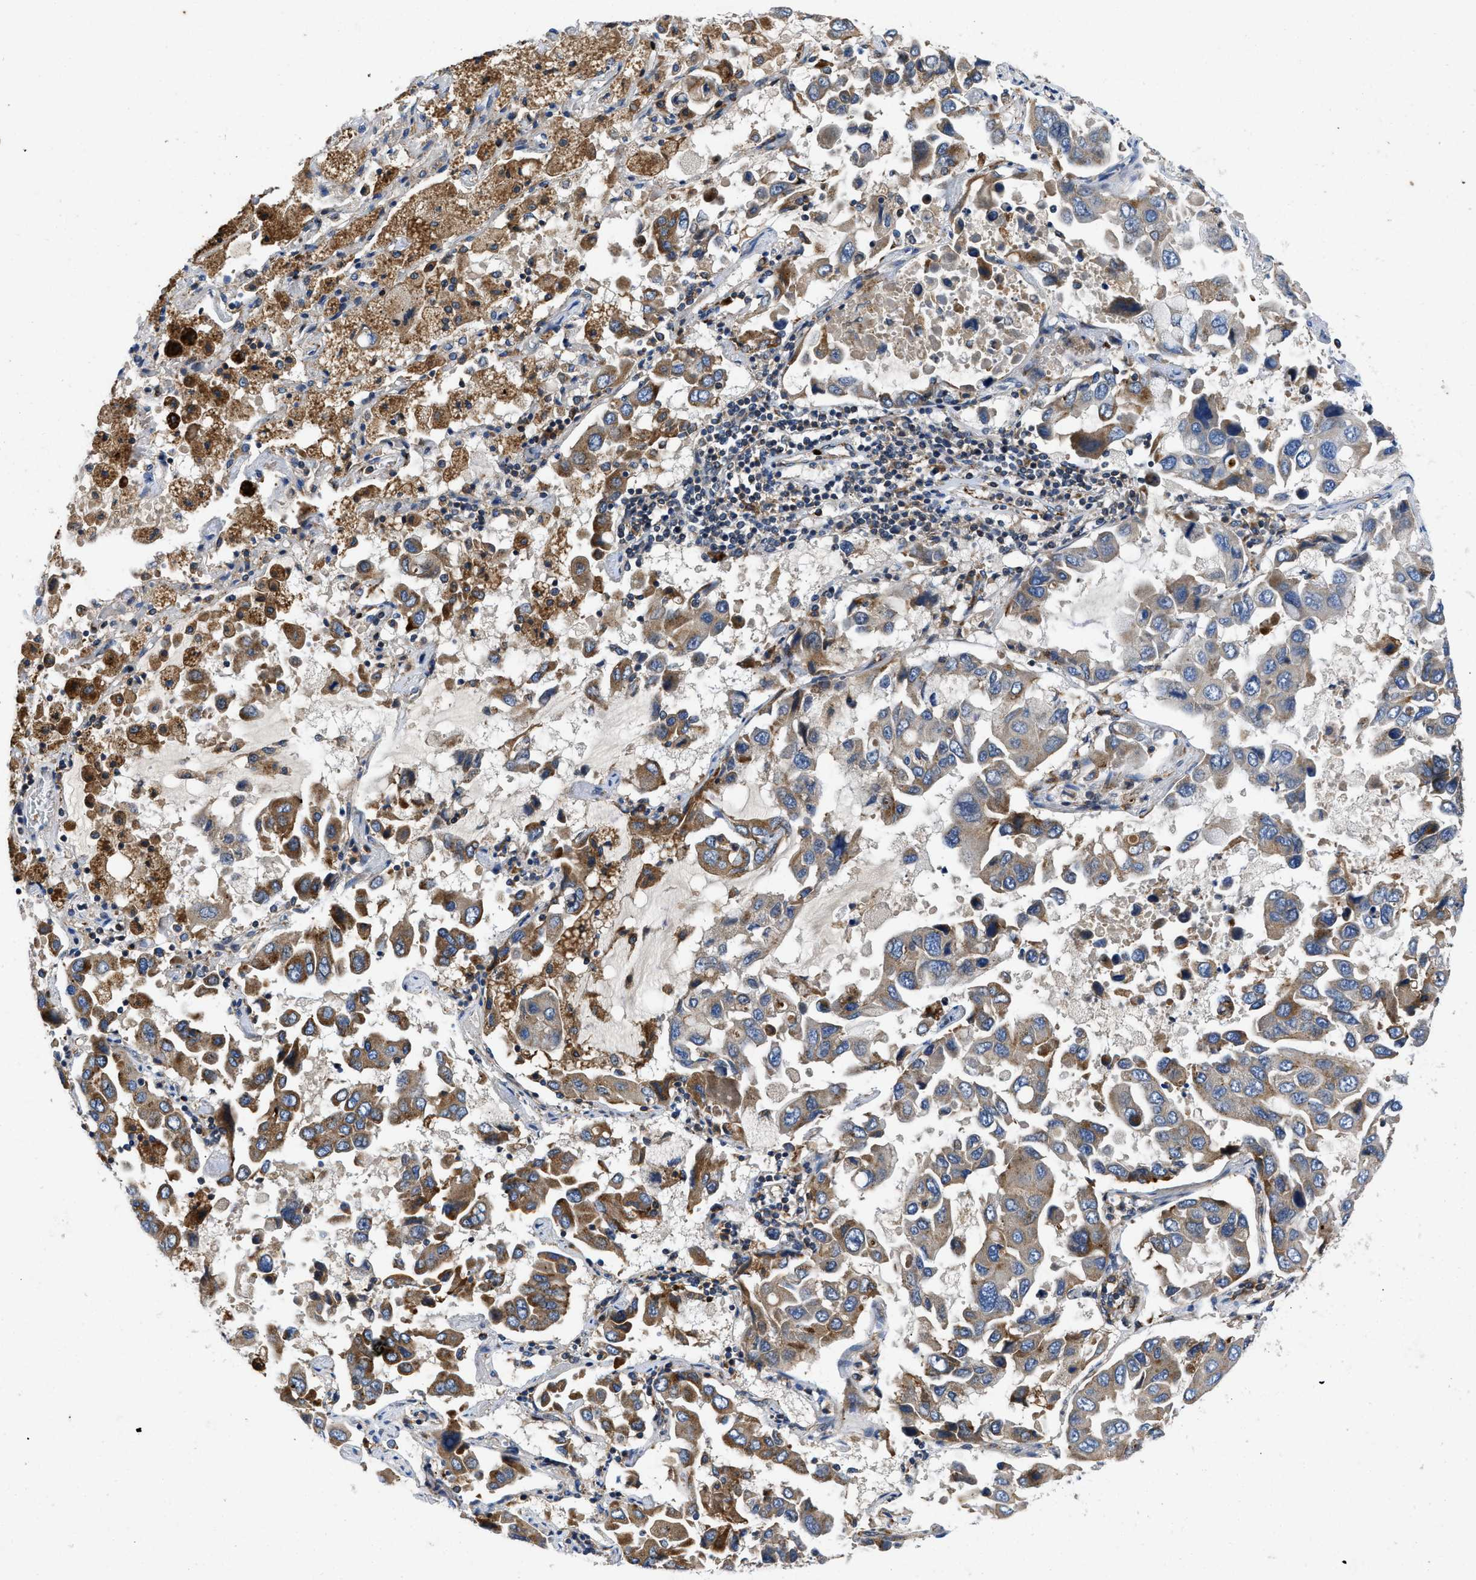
{"staining": {"intensity": "moderate", "quantity": "25%-75%", "location": "cytoplasmic/membranous"}, "tissue": "lung cancer", "cell_type": "Tumor cells", "image_type": "cancer", "snomed": [{"axis": "morphology", "description": "Adenocarcinoma, NOS"}, {"axis": "topography", "description": "Lung"}], "caption": "DAB (3,3'-diaminobenzidine) immunohistochemical staining of human lung cancer (adenocarcinoma) reveals moderate cytoplasmic/membranous protein staining in approximately 25%-75% of tumor cells.", "gene": "ENPP4", "patient": {"sex": "male", "age": 64}}